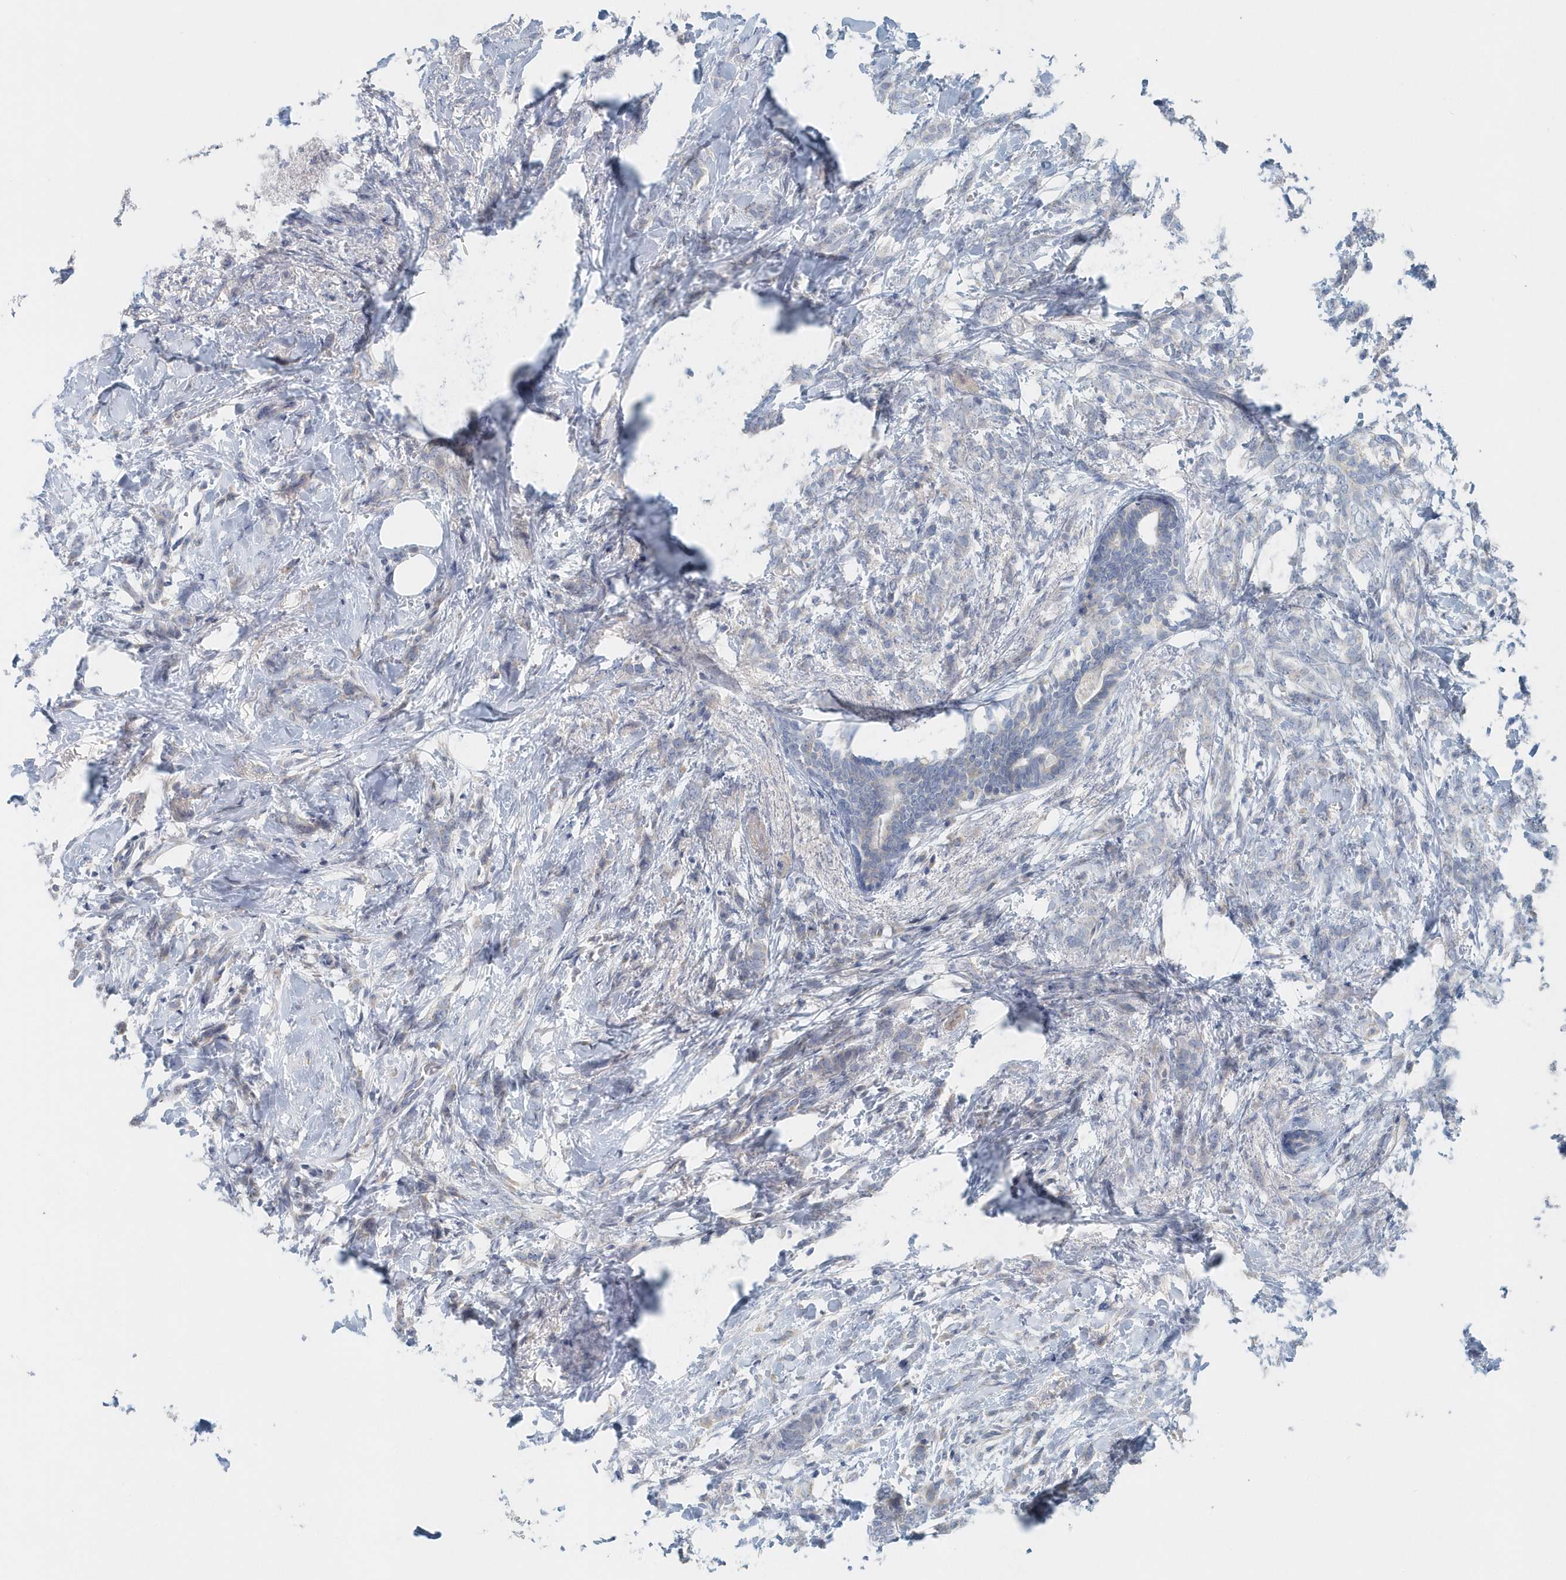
{"staining": {"intensity": "negative", "quantity": "none", "location": "none"}, "tissue": "breast cancer", "cell_type": "Tumor cells", "image_type": "cancer", "snomed": [{"axis": "morphology", "description": "Lobular carcinoma, in situ"}, {"axis": "morphology", "description": "Lobular carcinoma"}, {"axis": "topography", "description": "Breast"}], "caption": "IHC of human breast lobular carcinoma demonstrates no positivity in tumor cells.", "gene": "MMUT", "patient": {"sex": "female", "age": 41}}